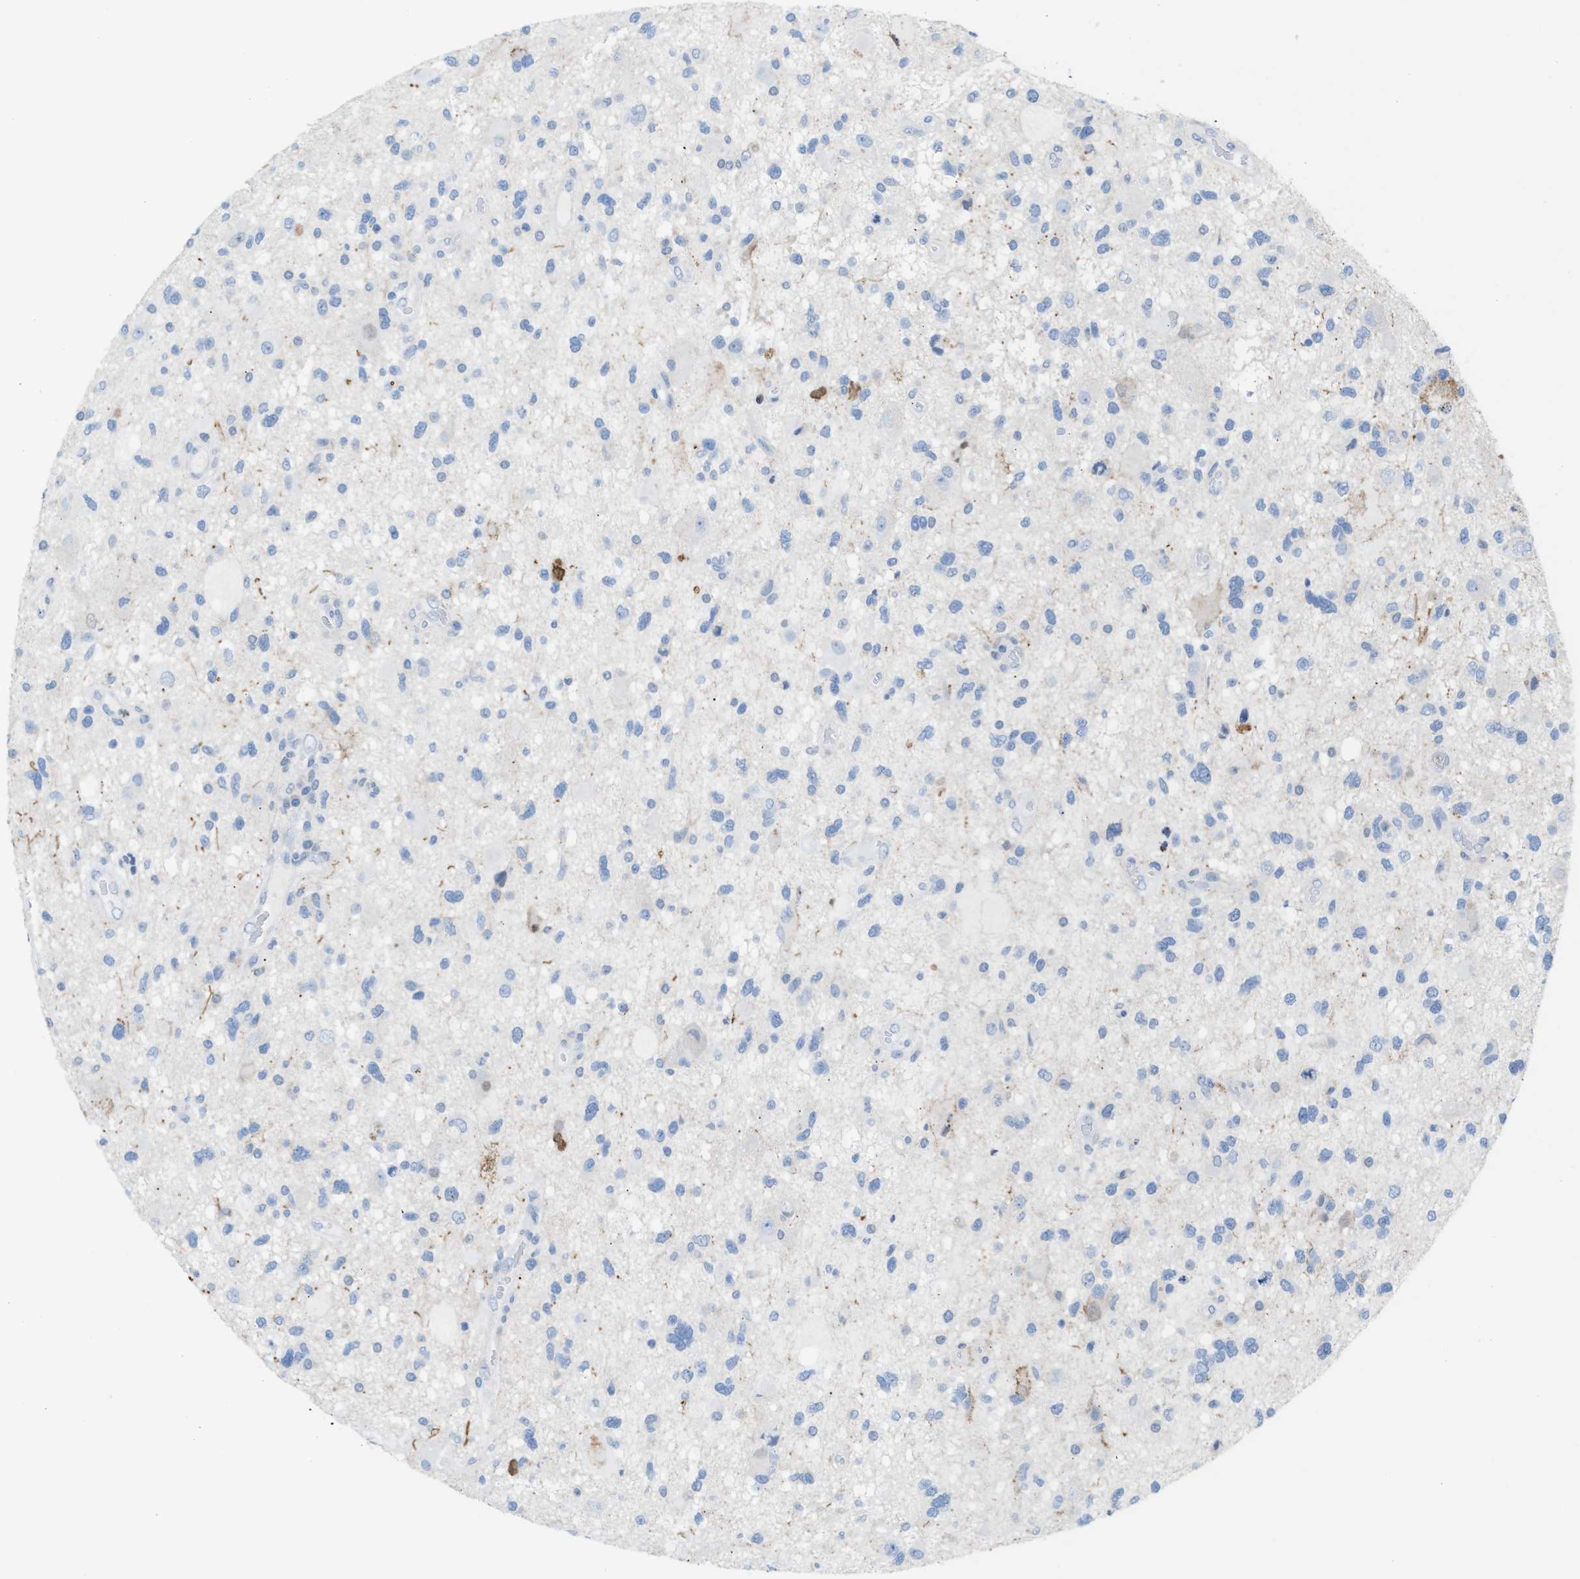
{"staining": {"intensity": "negative", "quantity": "none", "location": "none"}, "tissue": "glioma", "cell_type": "Tumor cells", "image_type": "cancer", "snomed": [{"axis": "morphology", "description": "Glioma, malignant, High grade"}, {"axis": "topography", "description": "Brain"}], "caption": "The micrograph displays no significant expression in tumor cells of malignant glioma (high-grade).", "gene": "PPM1D", "patient": {"sex": "male", "age": 33}}